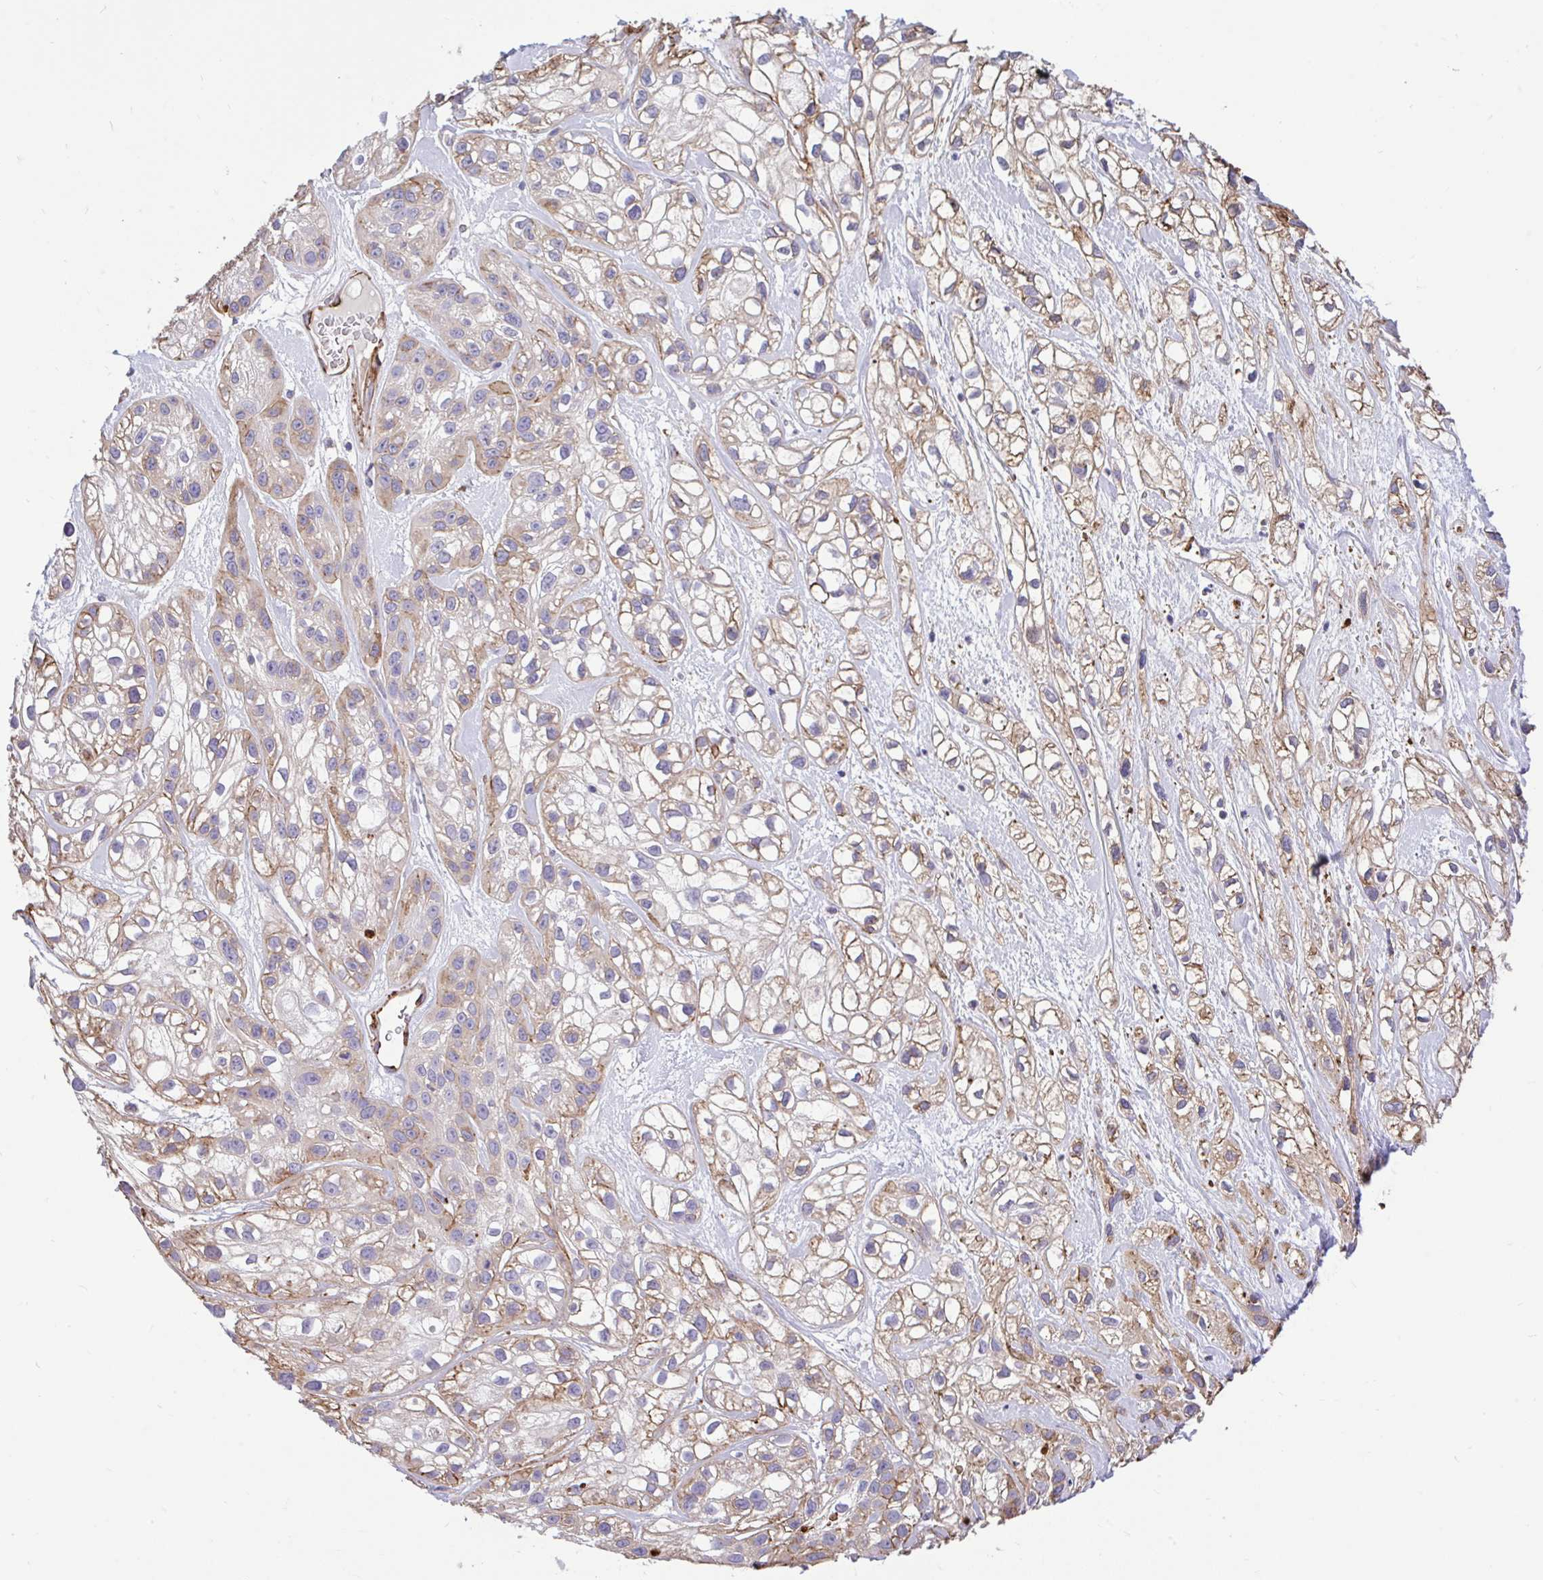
{"staining": {"intensity": "moderate", "quantity": "25%-75%", "location": "cytoplasmic/membranous"}, "tissue": "skin cancer", "cell_type": "Tumor cells", "image_type": "cancer", "snomed": [{"axis": "morphology", "description": "Squamous cell carcinoma, NOS"}, {"axis": "topography", "description": "Skin"}], "caption": "A photomicrograph of human skin cancer stained for a protein reveals moderate cytoplasmic/membranous brown staining in tumor cells.", "gene": "PTPRK", "patient": {"sex": "male", "age": 82}}